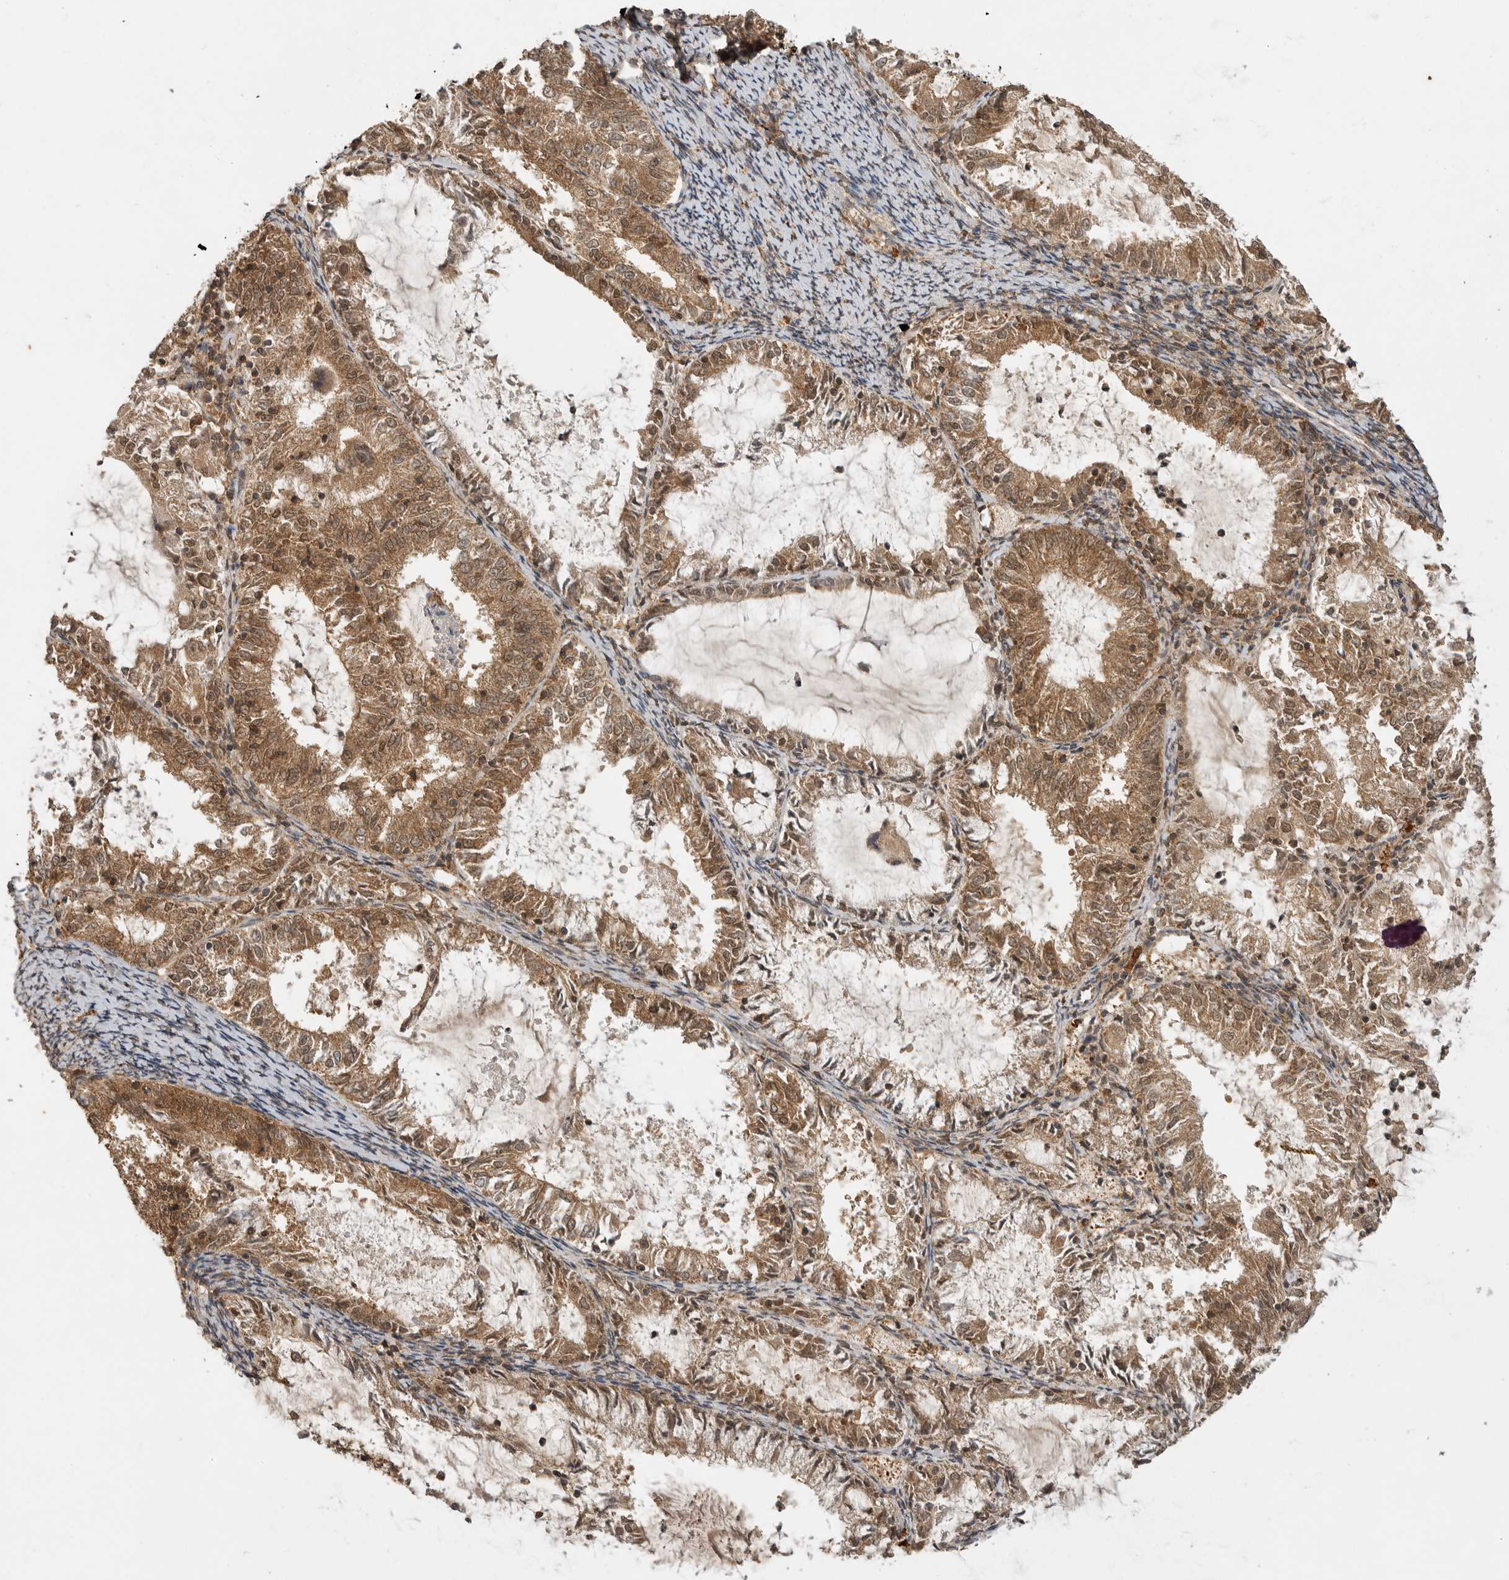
{"staining": {"intensity": "moderate", "quantity": ">75%", "location": "cytoplasmic/membranous,nuclear"}, "tissue": "endometrial cancer", "cell_type": "Tumor cells", "image_type": "cancer", "snomed": [{"axis": "morphology", "description": "Adenocarcinoma, NOS"}, {"axis": "topography", "description": "Endometrium"}], "caption": "A histopathology image showing moderate cytoplasmic/membranous and nuclear staining in approximately >75% of tumor cells in adenocarcinoma (endometrial), as visualized by brown immunohistochemical staining.", "gene": "ICOSLG", "patient": {"sex": "female", "age": 57}}